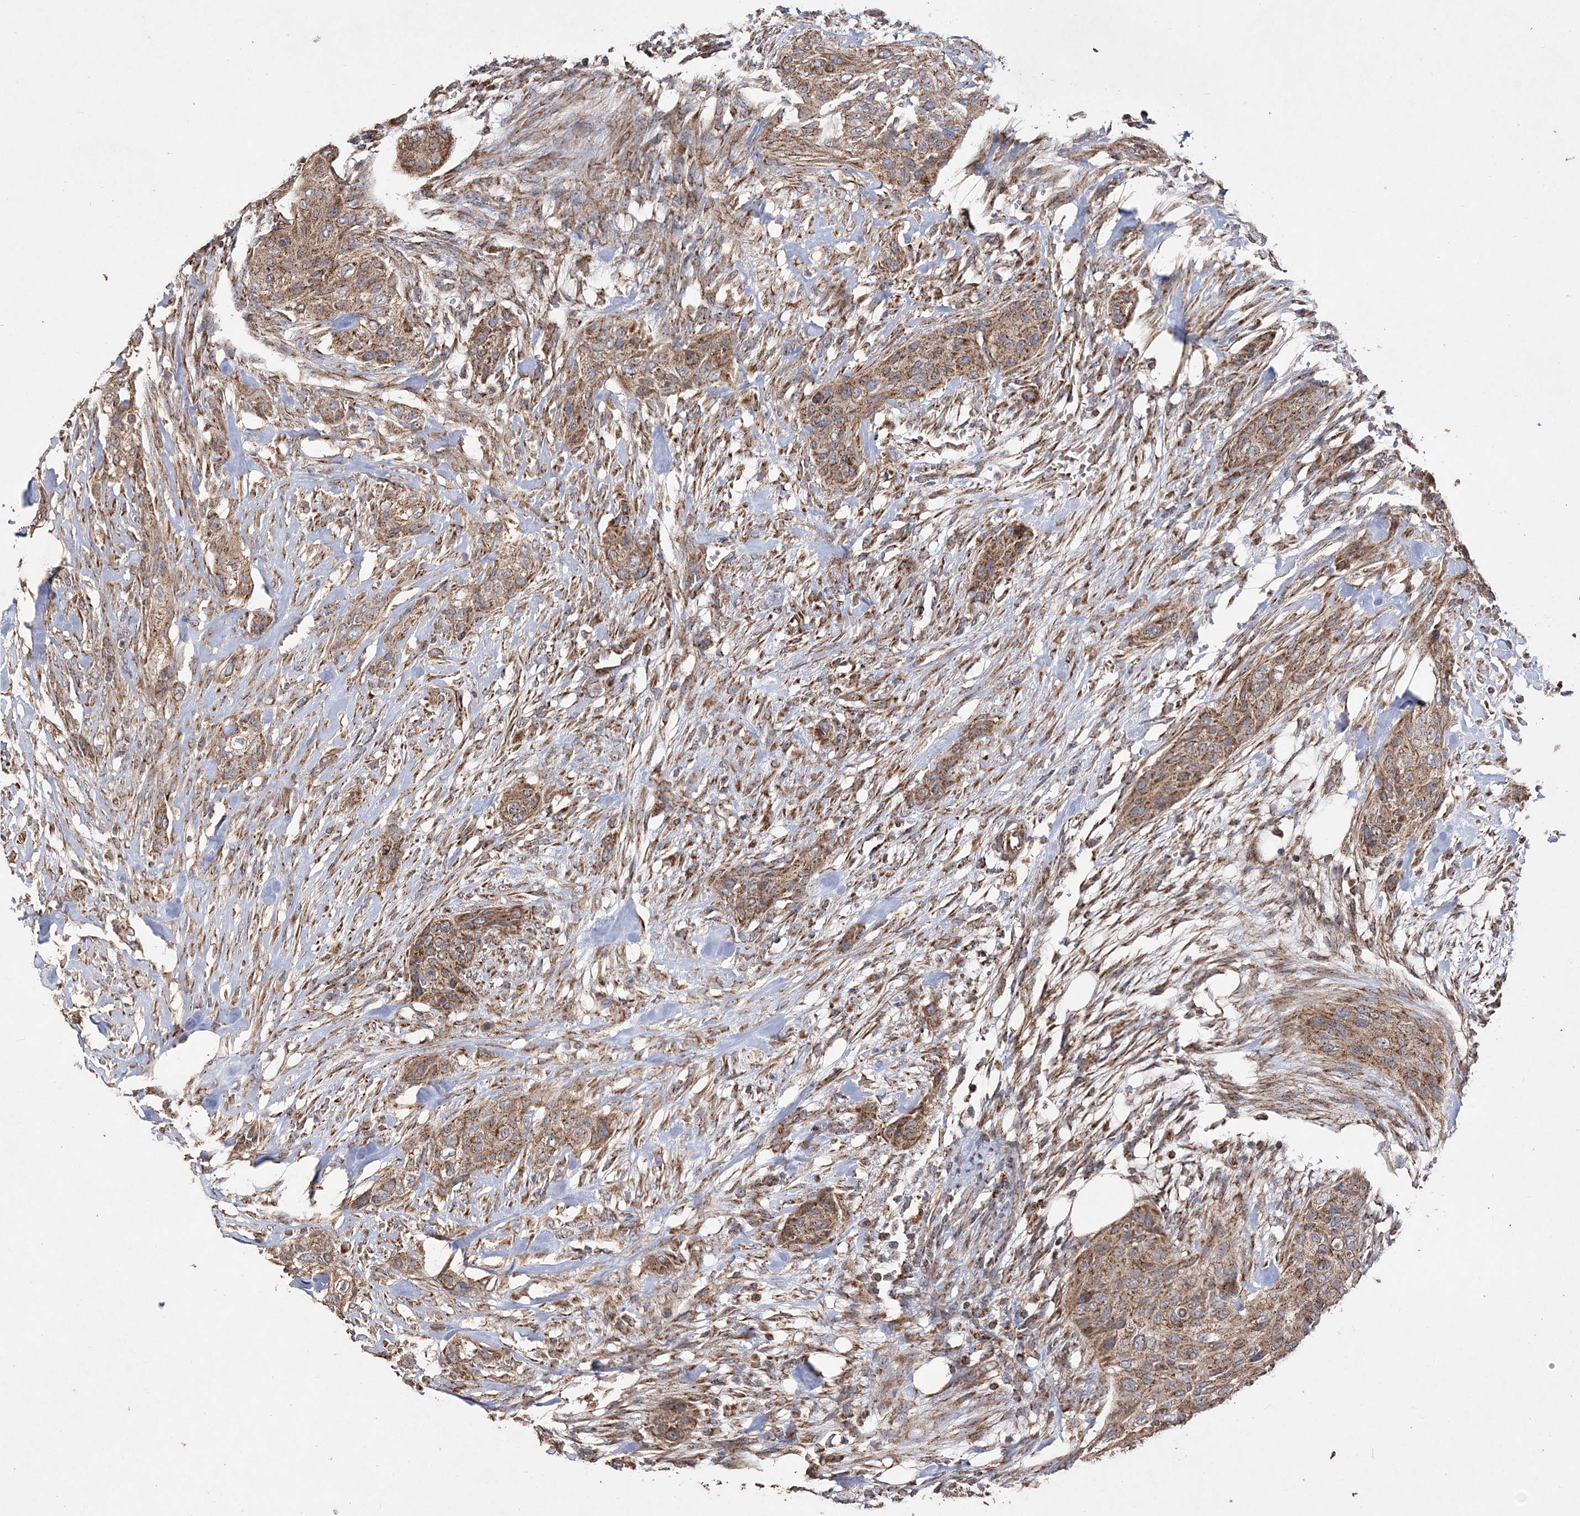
{"staining": {"intensity": "moderate", "quantity": ">75%", "location": "cytoplasmic/membranous"}, "tissue": "urothelial cancer", "cell_type": "Tumor cells", "image_type": "cancer", "snomed": [{"axis": "morphology", "description": "Urothelial carcinoma, High grade"}, {"axis": "topography", "description": "Urinary bladder"}], "caption": "Immunohistochemistry (IHC) (DAB) staining of urothelial cancer exhibits moderate cytoplasmic/membranous protein positivity in about >75% of tumor cells.", "gene": "POC5", "patient": {"sex": "male", "age": 35}}